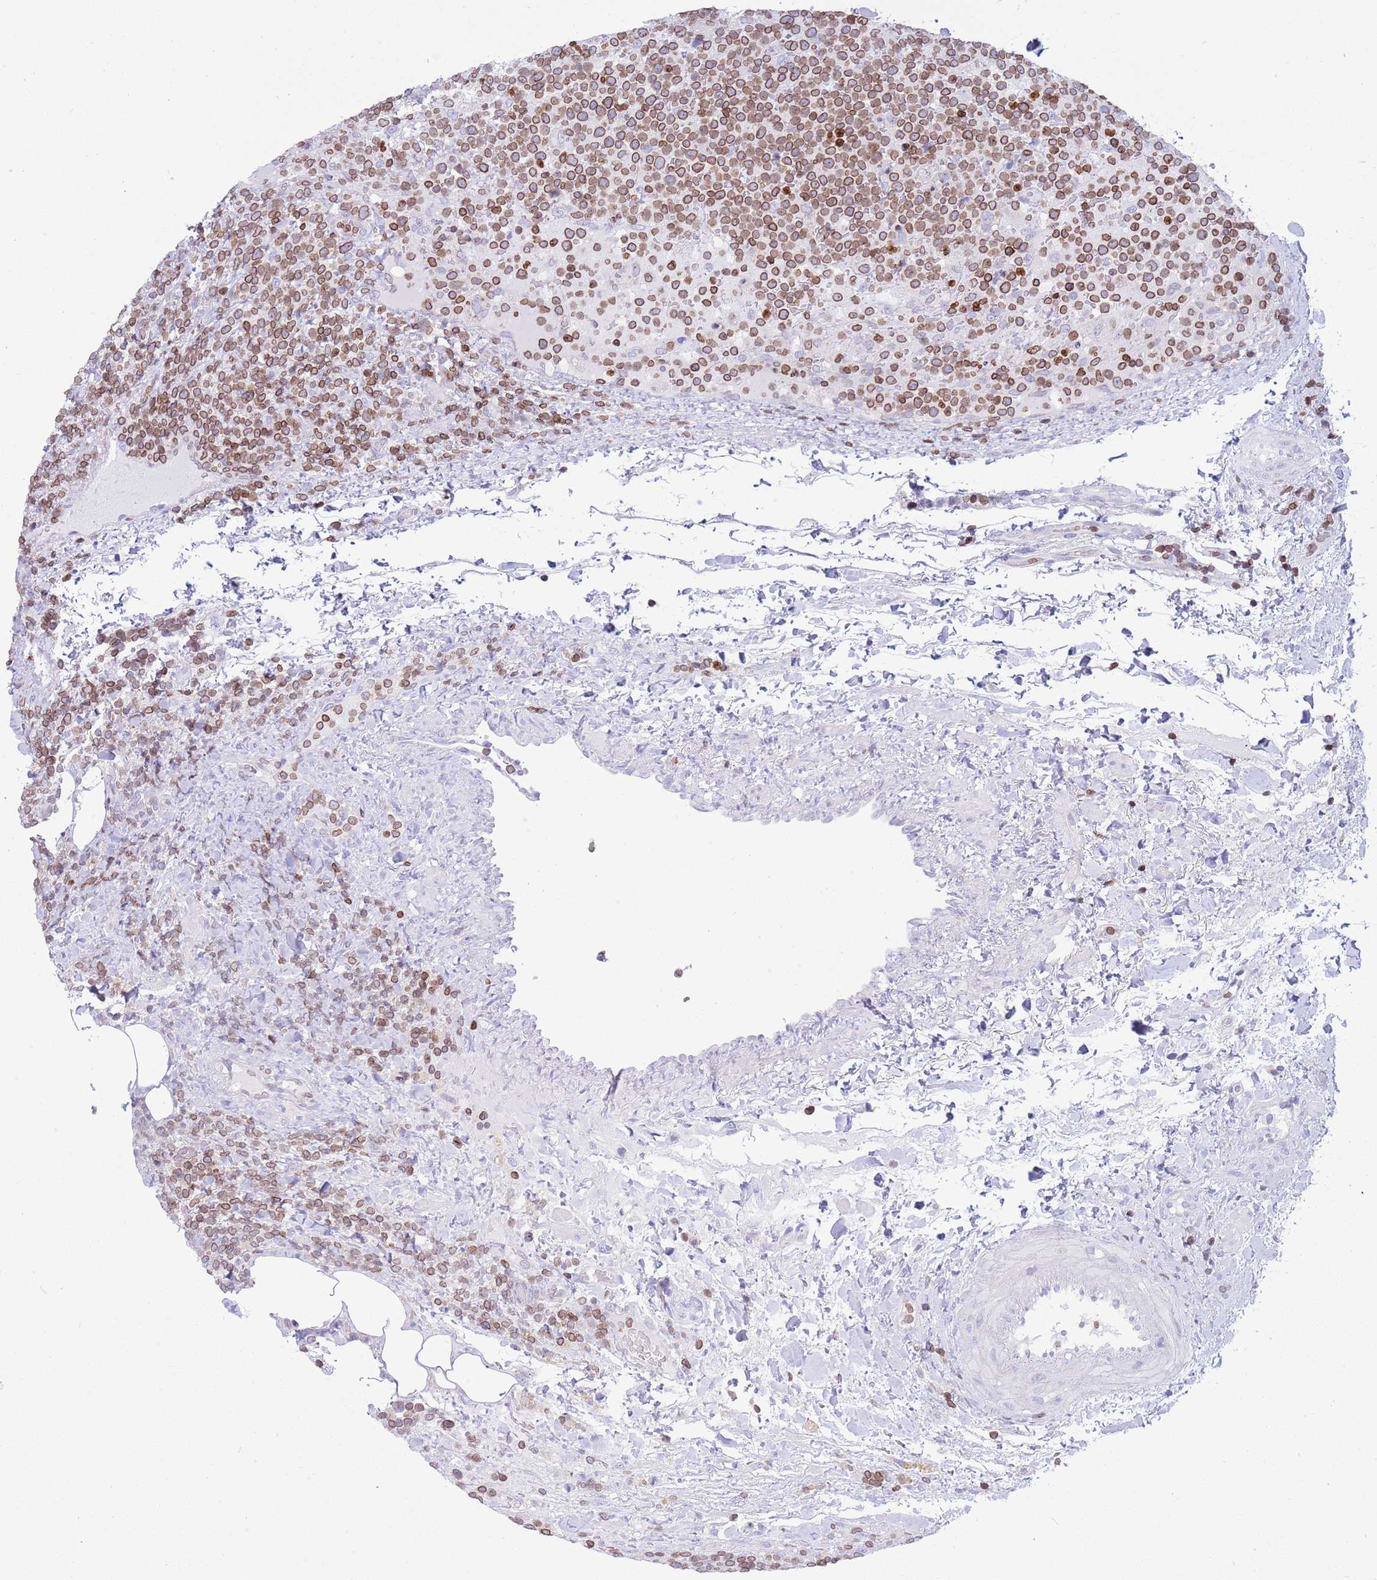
{"staining": {"intensity": "moderate", "quantity": ">75%", "location": "cytoplasmic/membranous,nuclear"}, "tissue": "lymphoma", "cell_type": "Tumor cells", "image_type": "cancer", "snomed": [{"axis": "morphology", "description": "Malignant lymphoma, non-Hodgkin's type, High grade"}, {"axis": "topography", "description": "Lymph node"}], "caption": "Immunohistochemistry (DAB (3,3'-diaminobenzidine)) staining of malignant lymphoma, non-Hodgkin's type (high-grade) demonstrates moderate cytoplasmic/membranous and nuclear protein staining in approximately >75% of tumor cells. (DAB (3,3'-diaminobenzidine) IHC with brightfield microscopy, high magnification).", "gene": "LBR", "patient": {"sex": "male", "age": 61}}